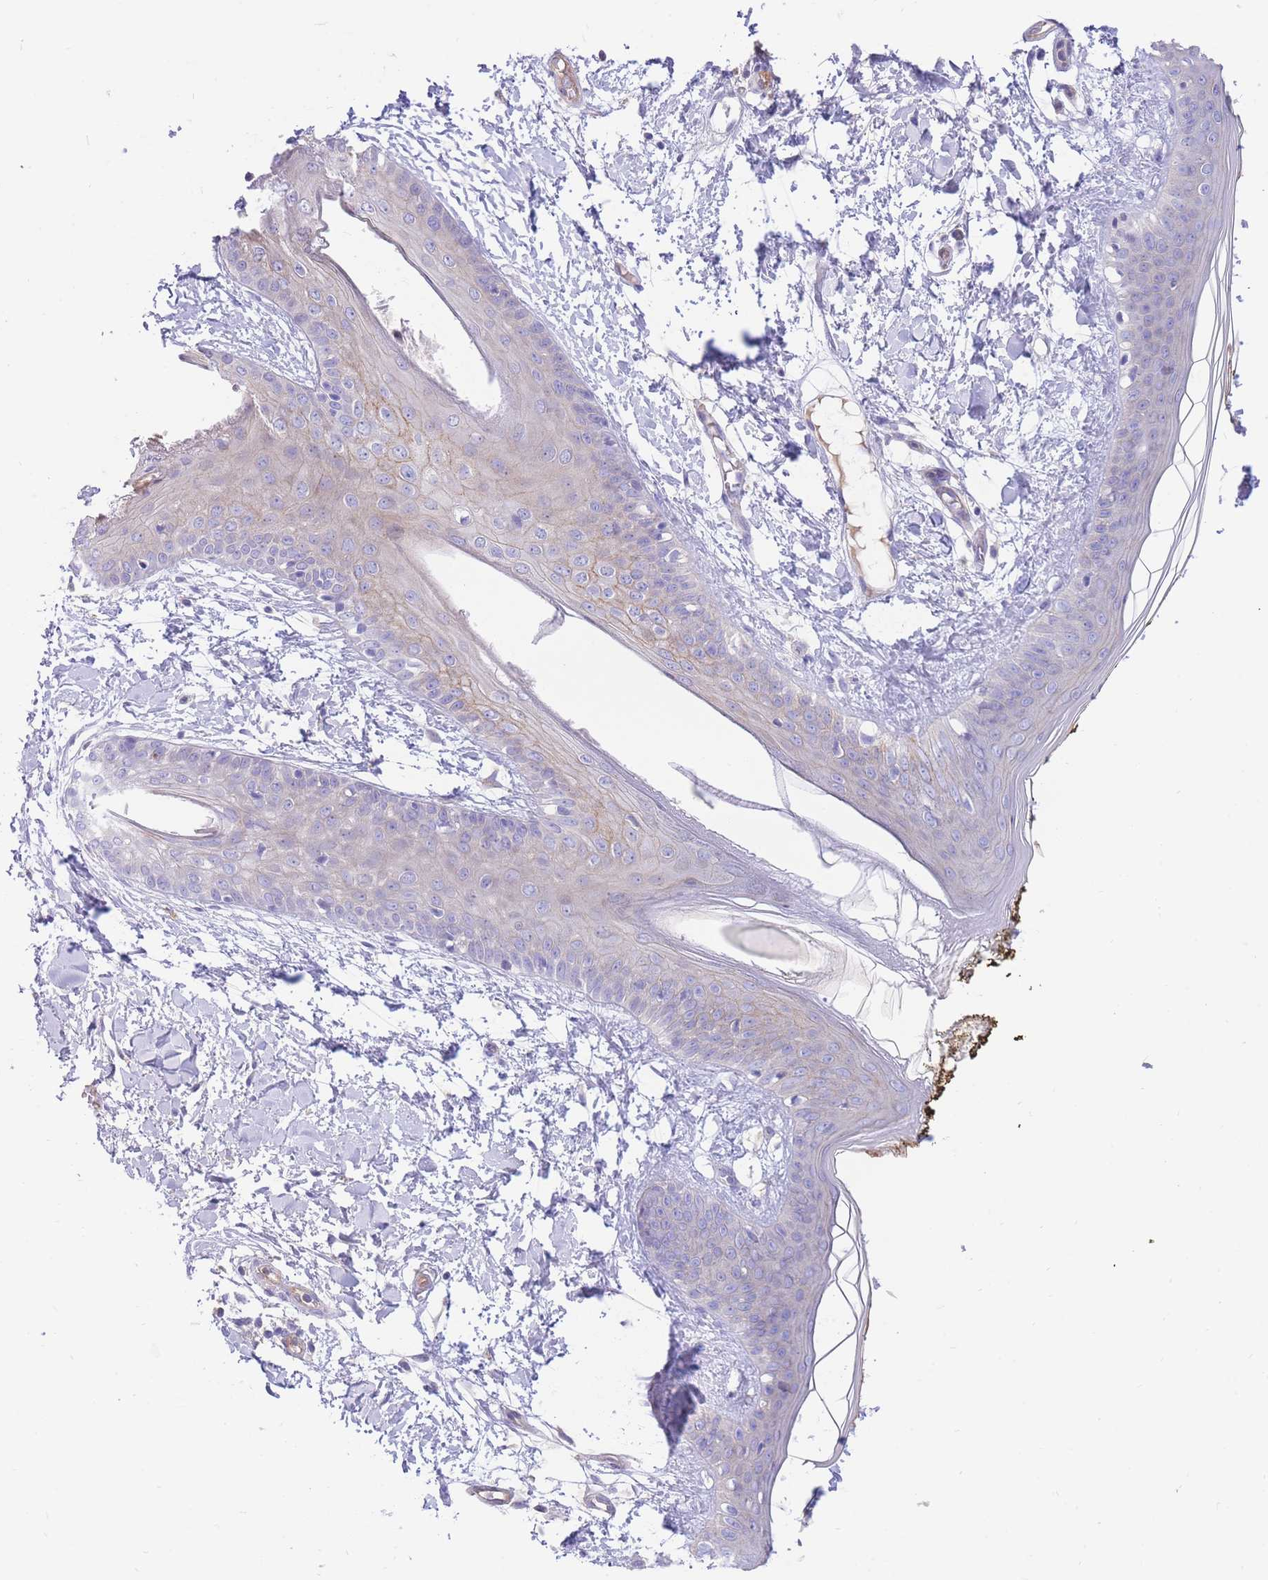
{"staining": {"intensity": "negative", "quantity": "none", "location": "none"}, "tissue": "skin", "cell_type": "Fibroblasts", "image_type": "normal", "snomed": [{"axis": "morphology", "description": "Normal tissue, NOS"}, {"axis": "topography", "description": "Skin"}], "caption": "Immunohistochemistry image of normal skin: skin stained with DAB exhibits no significant protein staining in fibroblasts.", "gene": "SULT1A1", "patient": {"sex": "female", "age": 34}}